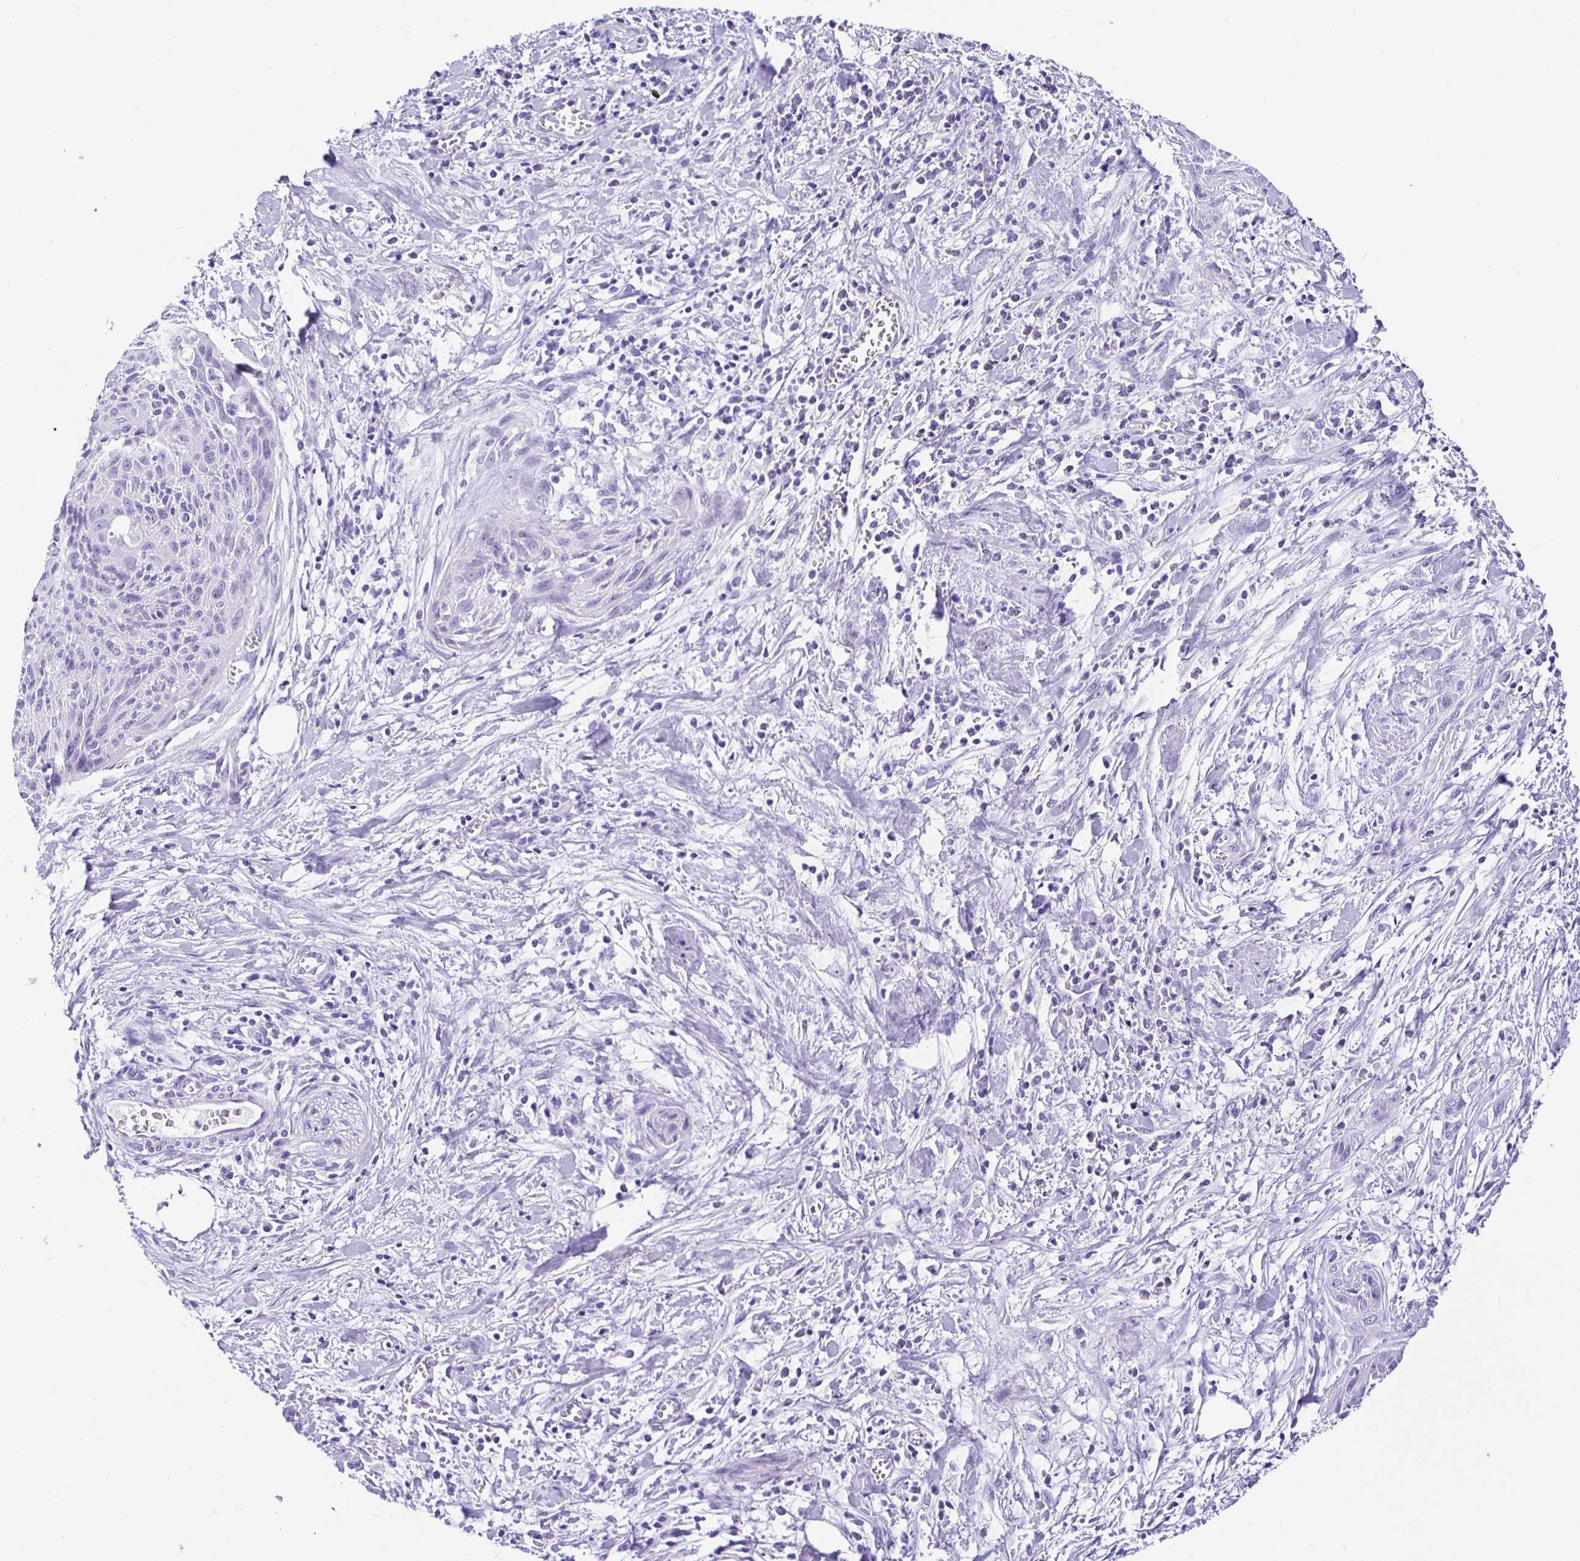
{"staining": {"intensity": "negative", "quantity": "none", "location": "none"}, "tissue": "cervical cancer", "cell_type": "Tumor cells", "image_type": "cancer", "snomed": [{"axis": "morphology", "description": "Squamous cell carcinoma, NOS"}, {"axis": "topography", "description": "Cervix"}], "caption": "Immunohistochemical staining of human cervical squamous cell carcinoma exhibits no significant positivity in tumor cells. (DAB (3,3'-diaminobenzidine) immunohistochemistry (IHC), high magnification).", "gene": "PRAMEF19", "patient": {"sex": "female", "age": 55}}